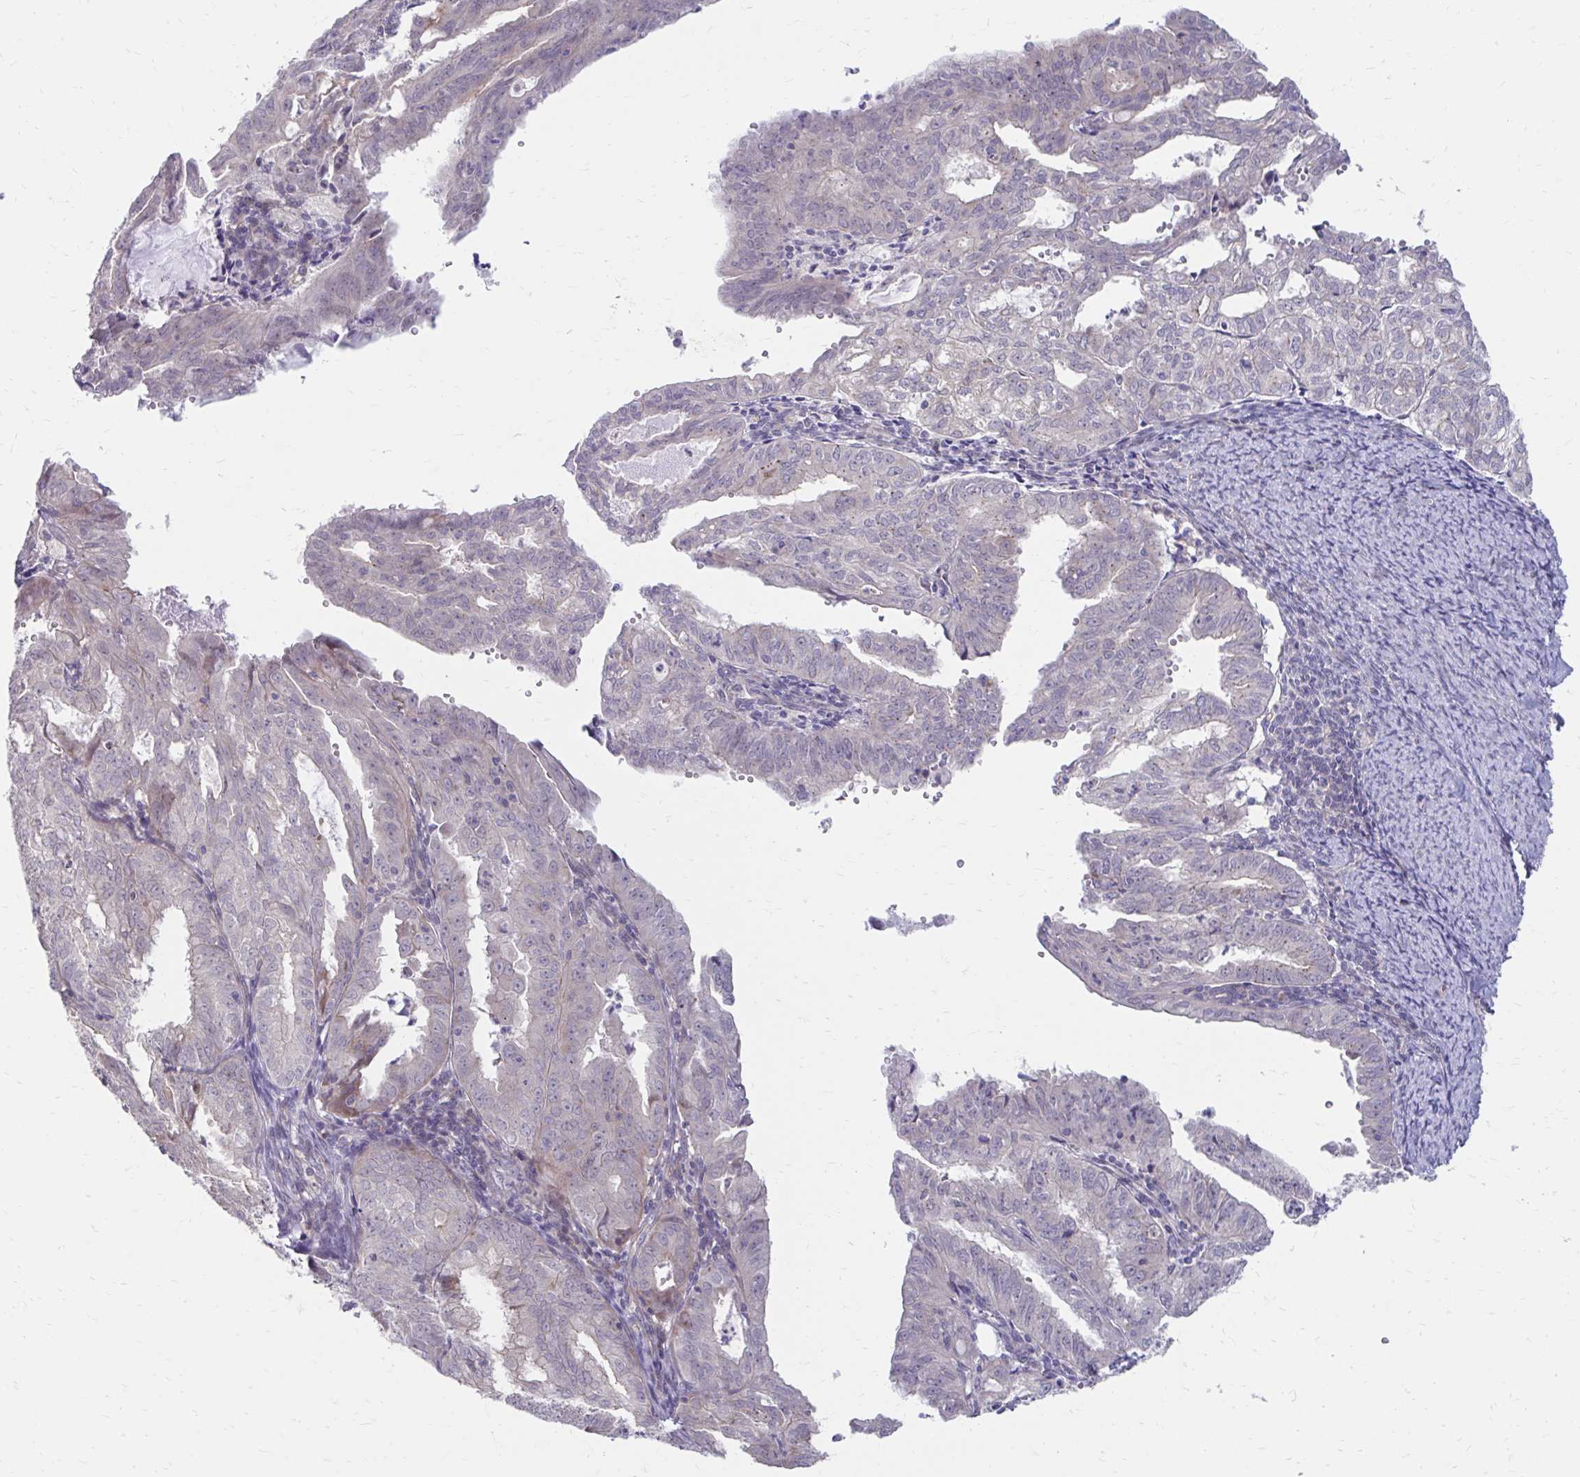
{"staining": {"intensity": "negative", "quantity": "none", "location": "none"}, "tissue": "endometrial cancer", "cell_type": "Tumor cells", "image_type": "cancer", "snomed": [{"axis": "morphology", "description": "Adenocarcinoma, NOS"}, {"axis": "topography", "description": "Endometrium"}], "caption": "Tumor cells are negative for protein expression in human endometrial cancer (adenocarcinoma). Nuclei are stained in blue.", "gene": "ITPR2", "patient": {"sex": "female", "age": 70}}